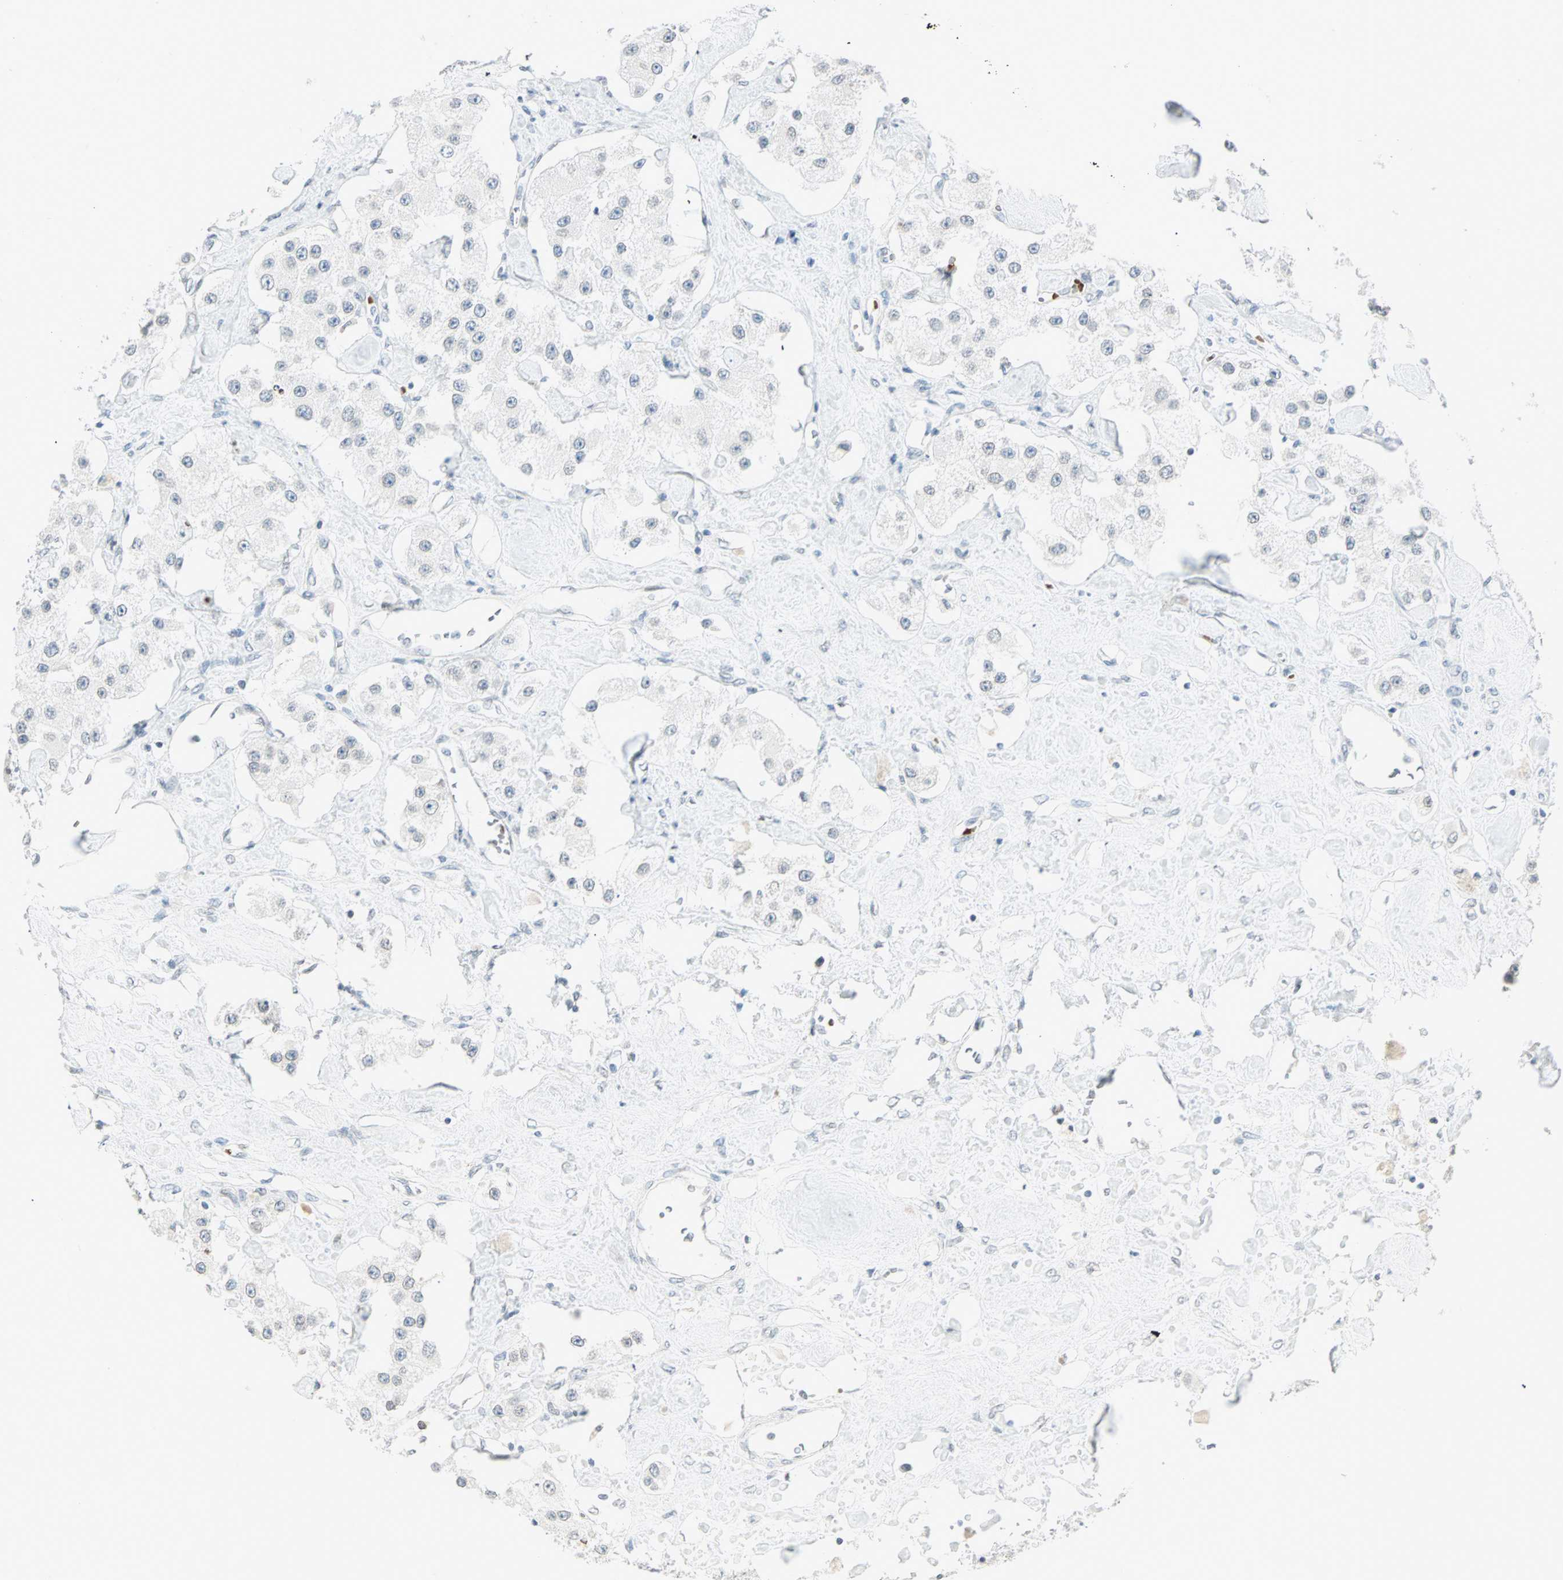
{"staining": {"intensity": "negative", "quantity": "none", "location": "none"}, "tissue": "carcinoid", "cell_type": "Tumor cells", "image_type": "cancer", "snomed": [{"axis": "morphology", "description": "Carcinoid, malignant, NOS"}, {"axis": "topography", "description": "Pancreas"}], "caption": "Immunohistochemical staining of human malignant carcinoid demonstrates no significant positivity in tumor cells.", "gene": "BCAN", "patient": {"sex": "male", "age": 41}}